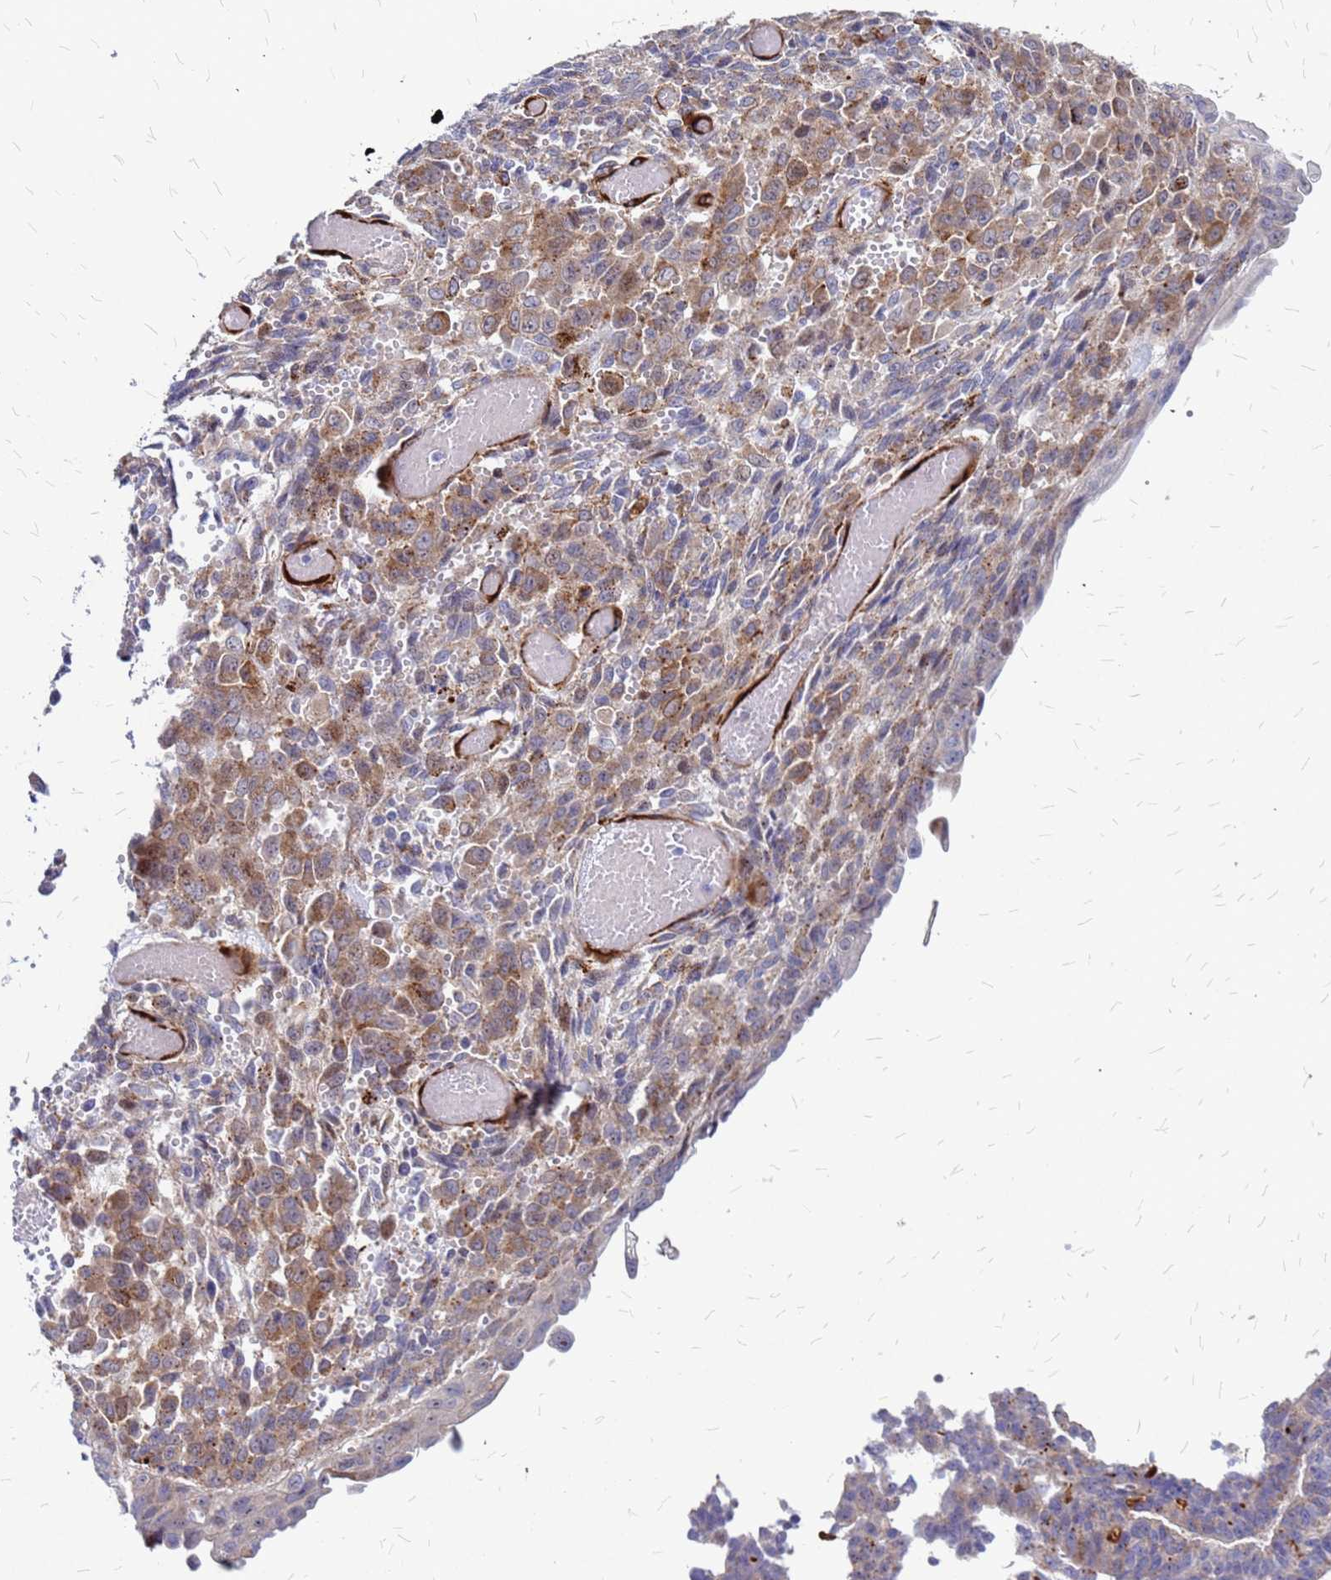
{"staining": {"intensity": "moderate", "quantity": "<25%", "location": "cytoplasmic/membranous"}, "tissue": "endometrial cancer", "cell_type": "Tumor cells", "image_type": "cancer", "snomed": [{"axis": "morphology", "description": "Adenocarcinoma, NOS"}, {"axis": "topography", "description": "Endometrium"}], "caption": "DAB immunohistochemical staining of human endometrial cancer demonstrates moderate cytoplasmic/membranous protein positivity in approximately <25% of tumor cells. (Stains: DAB (3,3'-diaminobenzidine) in brown, nuclei in blue, Microscopy: brightfield microscopy at high magnification).", "gene": "NOSTRIN", "patient": {"sex": "female", "age": 32}}